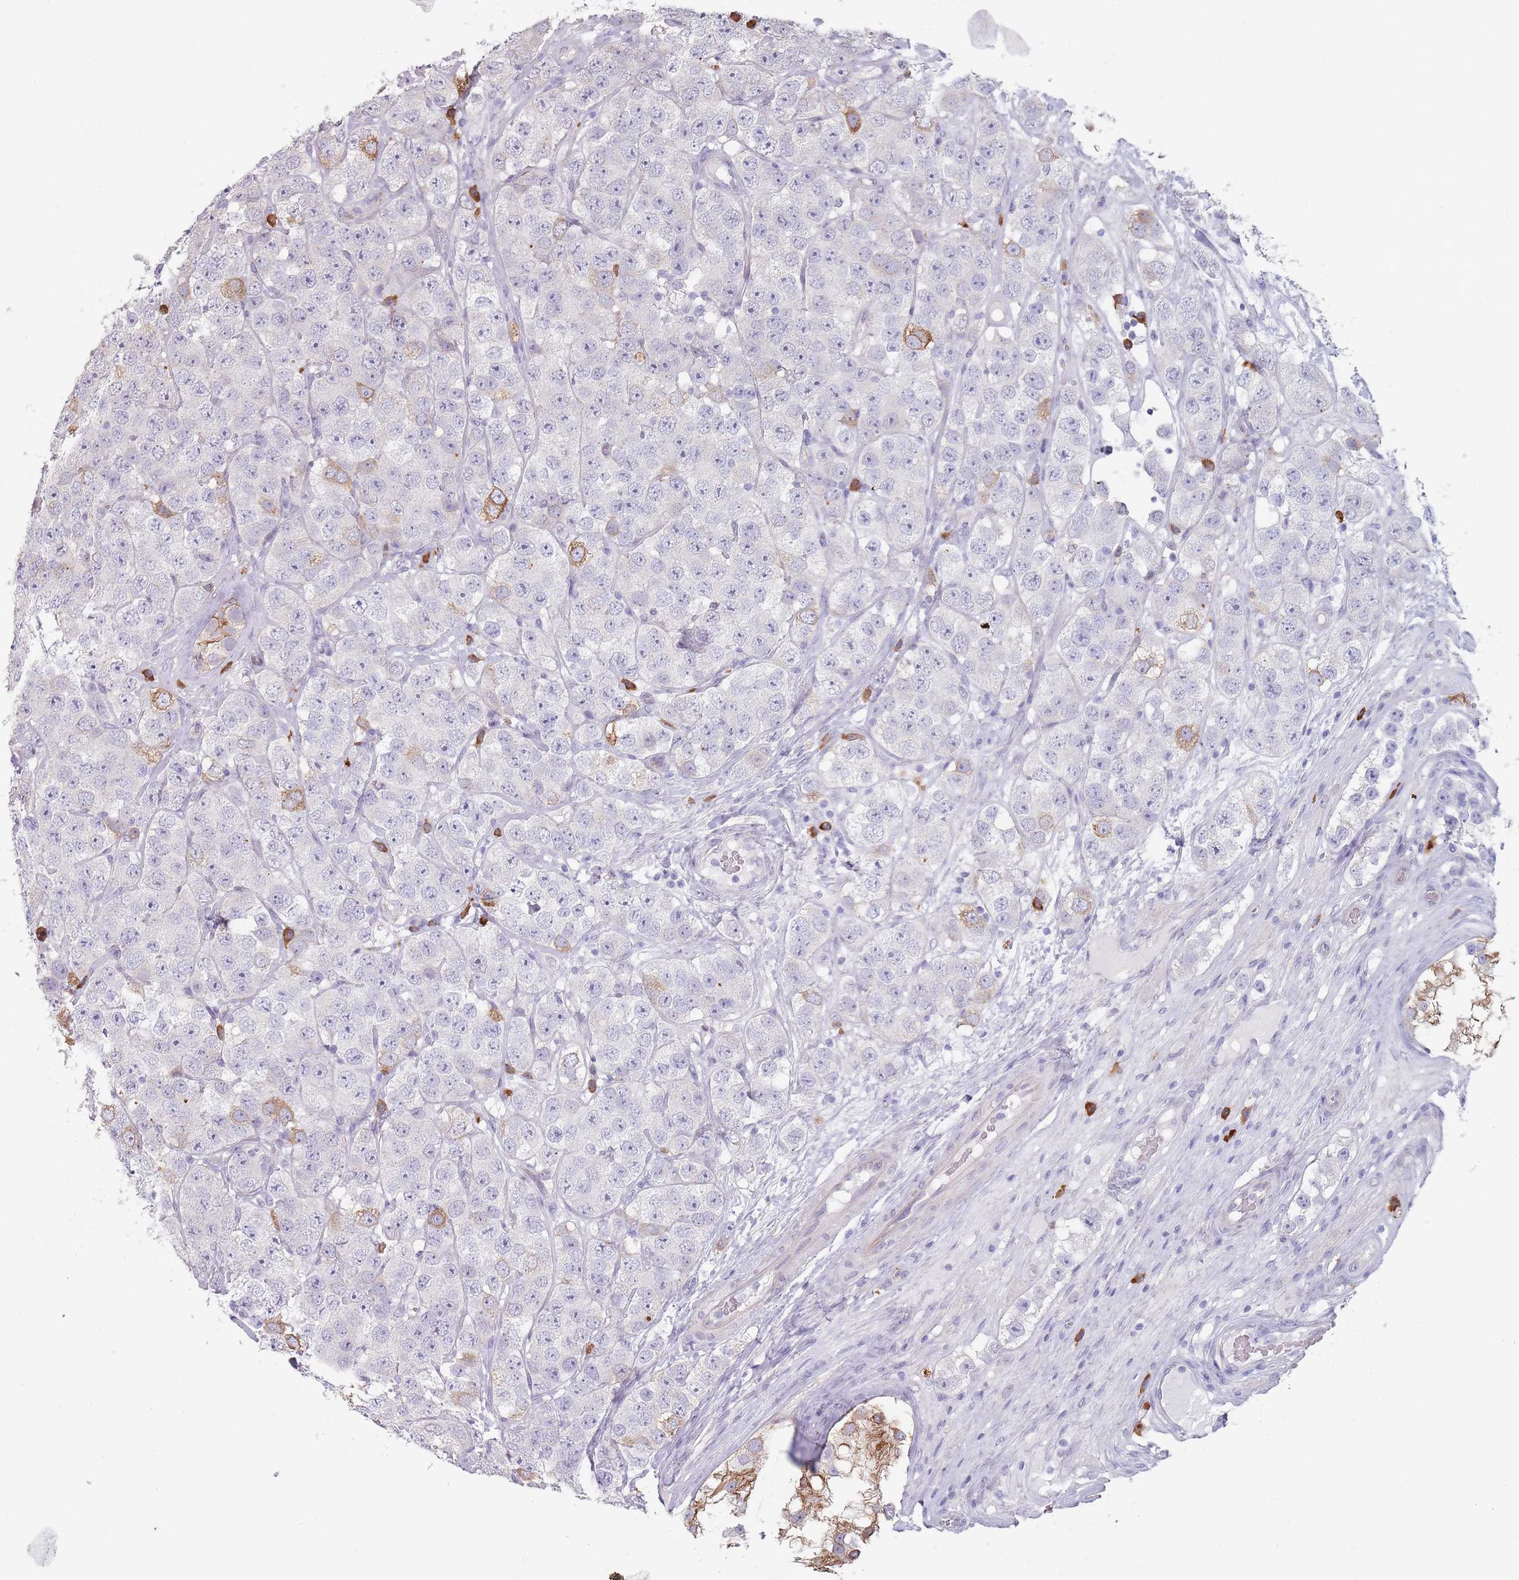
{"staining": {"intensity": "moderate", "quantity": "<25%", "location": "cytoplasmic/membranous"}, "tissue": "testis cancer", "cell_type": "Tumor cells", "image_type": "cancer", "snomed": [{"axis": "morphology", "description": "Seminoma, NOS"}, {"axis": "topography", "description": "Testis"}], "caption": "Tumor cells exhibit low levels of moderate cytoplasmic/membranous staining in about <25% of cells in human testis seminoma.", "gene": "DXO", "patient": {"sex": "male", "age": 28}}